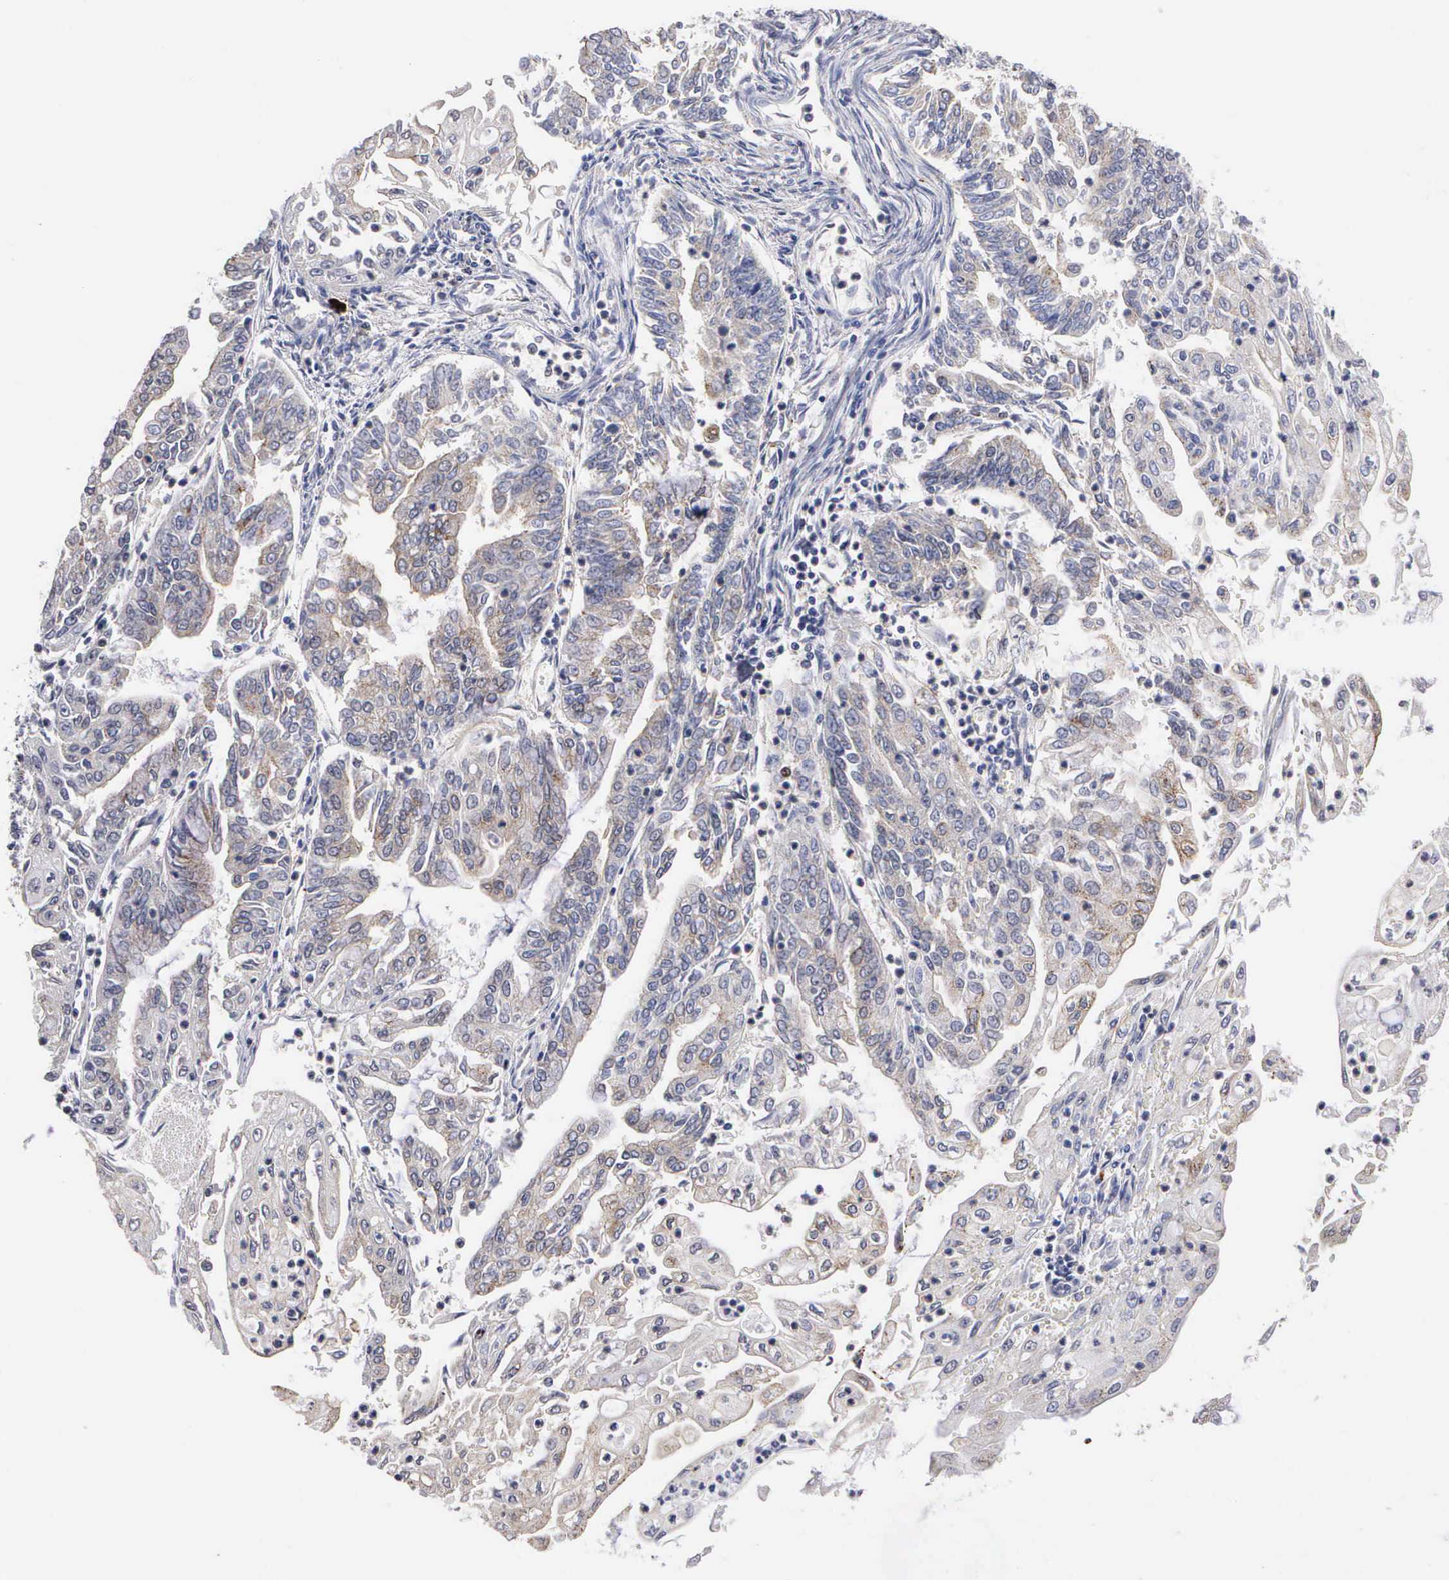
{"staining": {"intensity": "weak", "quantity": ">75%", "location": "cytoplasmic/membranous"}, "tissue": "endometrial cancer", "cell_type": "Tumor cells", "image_type": "cancer", "snomed": [{"axis": "morphology", "description": "Adenocarcinoma, NOS"}, {"axis": "topography", "description": "Endometrium"}], "caption": "This micrograph reveals immunohistochemistry (IHC) staining of human endometrial cancer, with low weak cytoplasmic/membranous expression in approximately >75% of tumor cells.", "gene": "KDM6A", "patient": {"sex": "female", "age": 75}}